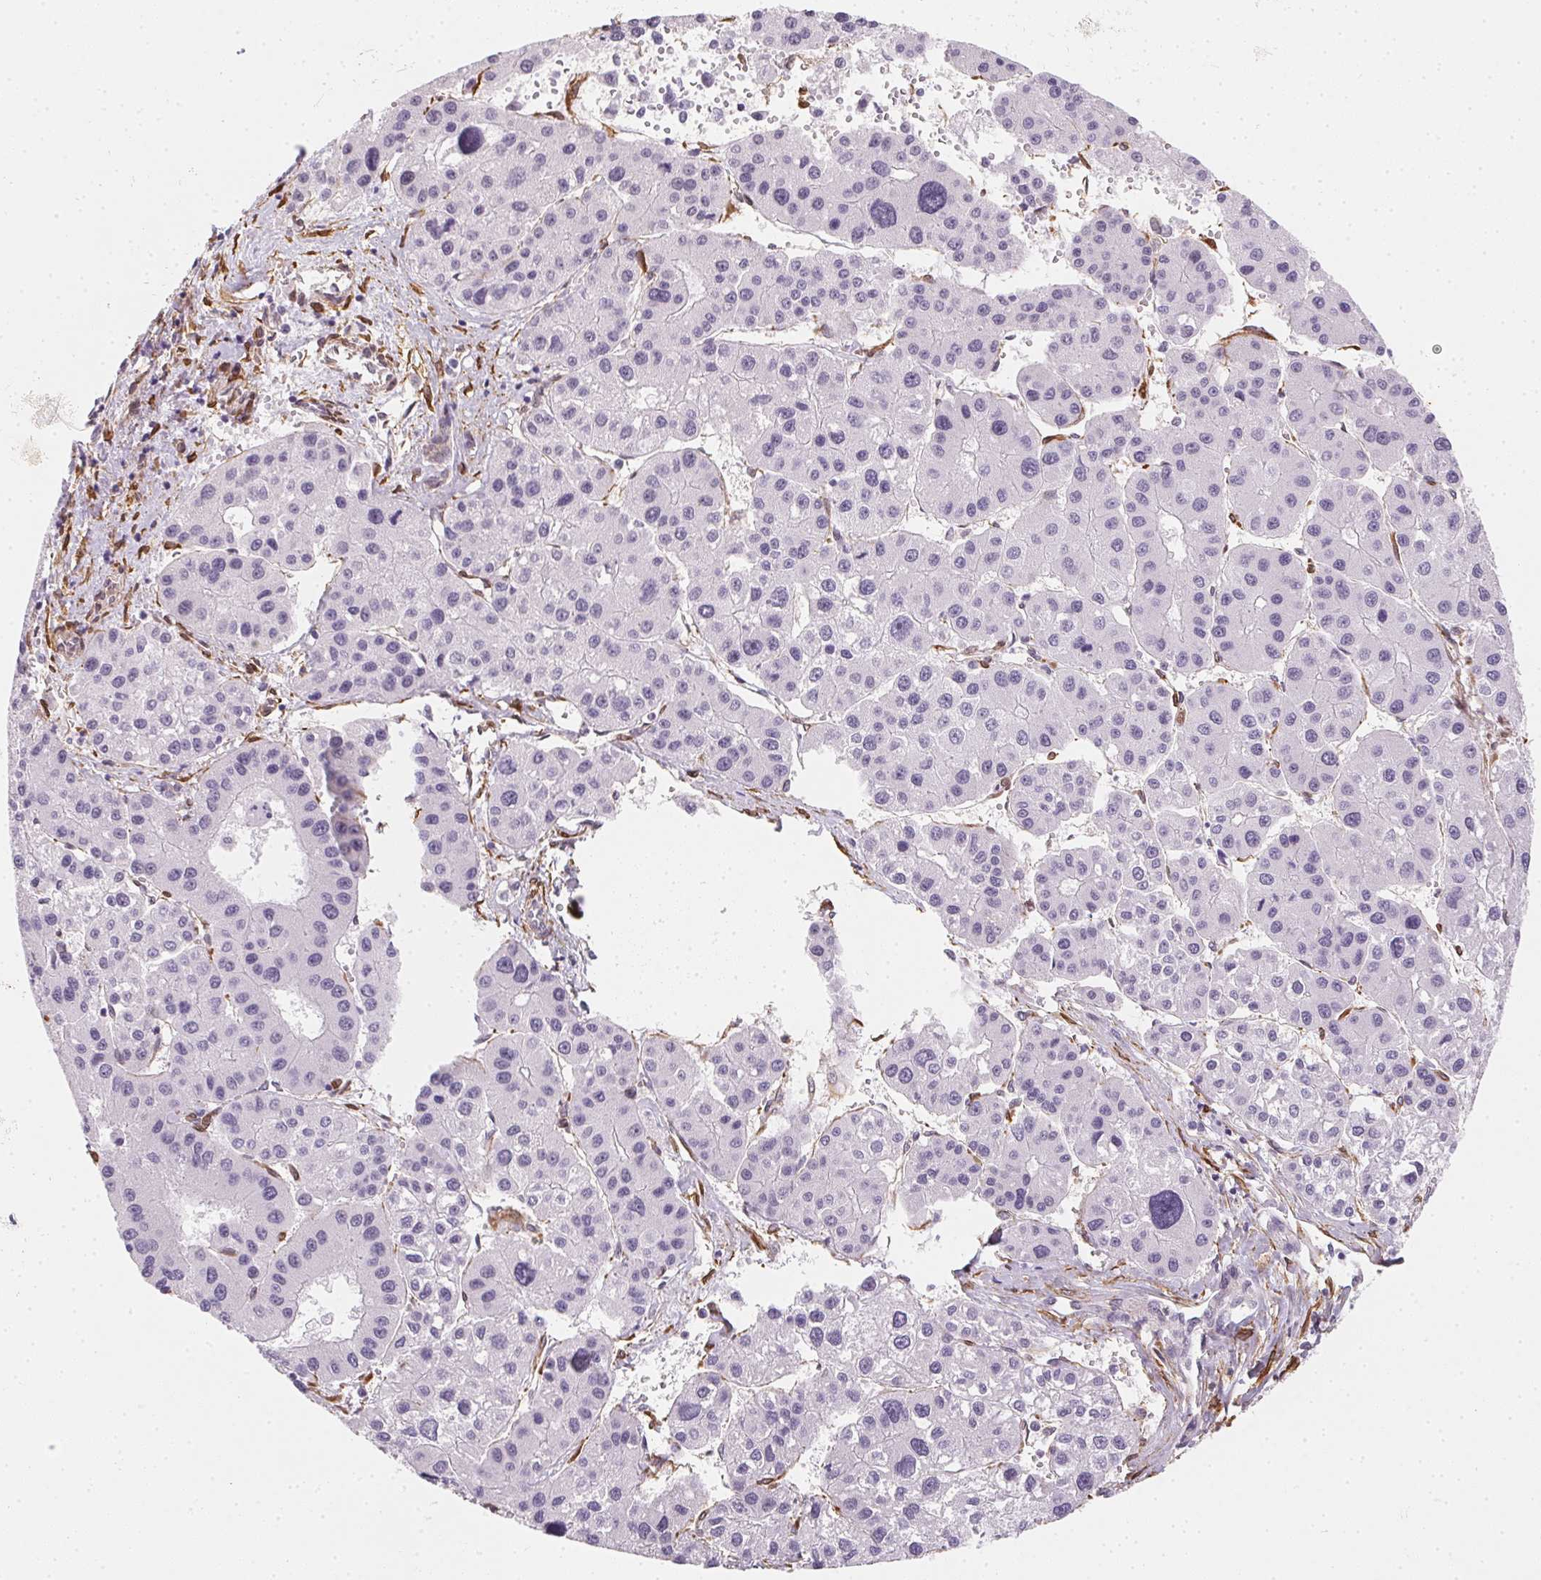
{"staining": {"intensity": "negative", "quantity": "none", "location": "none"}, "tissue": "liver cancer", "cell_type": "Tumor cells", "image_type": "cancer", "snomed": [{"axis": "morphology", "description": "Carcinoma, Hepatocellular, NOS"}, {"axis": "topography", "description": "Liver"}], "caption": "Immunohistochemistry micrograph of neoplastic tissue: human hepatocellular carcinoma (liver) stained with DAB (3,3'-diaminobenzidine) demonstrates no significant protein staining in tumor cells. (DAB (3,3'-diaminobenzidine) immunohistochemistry (IHC) visualized using brightfield microscopy, high magnification).", "gene": "RSBN1", "patient": {"sex": "male", "age": 73}}